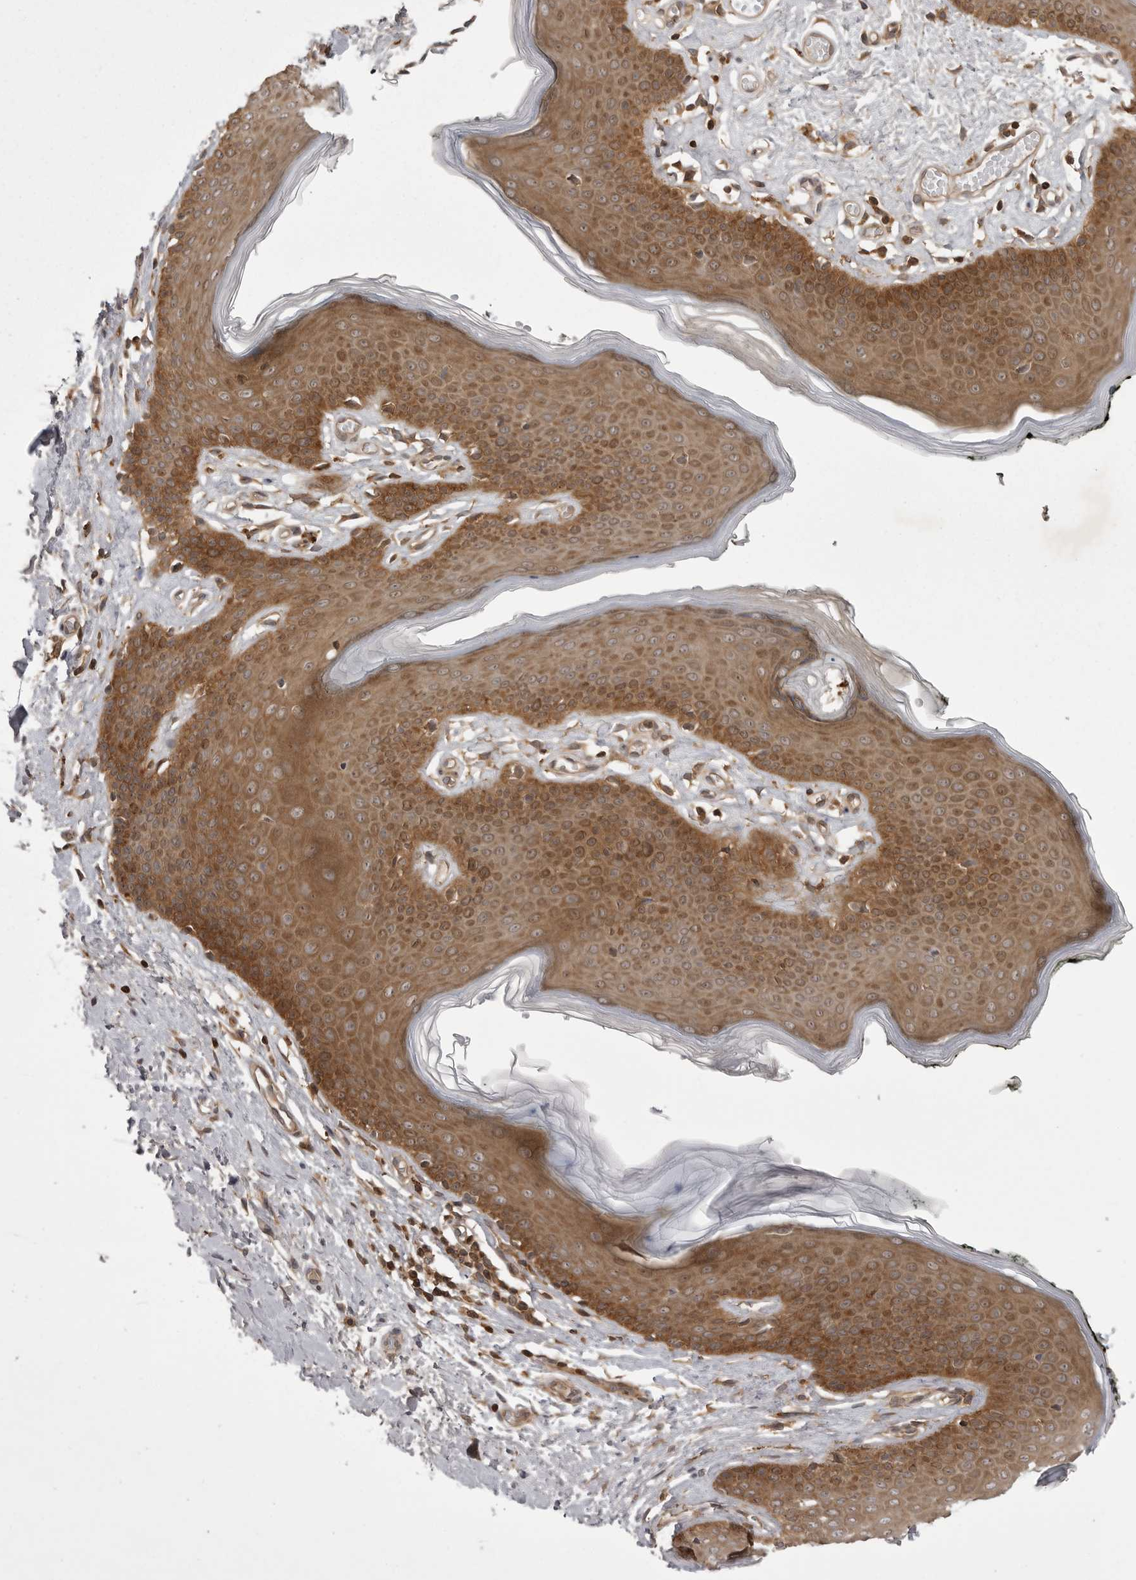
{"staining": {"intensity": "moderate", "quantity": ">75%", "location": "cytoplasmic/membranous,nuclear"}, "tissue": "skin", "cell_type": "Epidermal cells", "image_type": "normal", "snomed": [{"axis": "morphology", "description": "Normal tissue, NOS"}, {"axis": "morphology", "description": "Inflammation, NOS"}, {"axis": "topography", "description": "Vulva"}], "caption": "IHC staining of unremarkable skin, which displays medium levels of moderate cytoplasmic/membranous,nuclear expression in about >75% of epidermal cells indicating moderate cytoplasmic/membranous,nuclear protein positivity. The staining was performed using DAB (brown) for protein detection and nuclei were counterstained in hematoxylin (blue).", "gene": "STK24", "patient": {"sex": "female", "age": 84}}